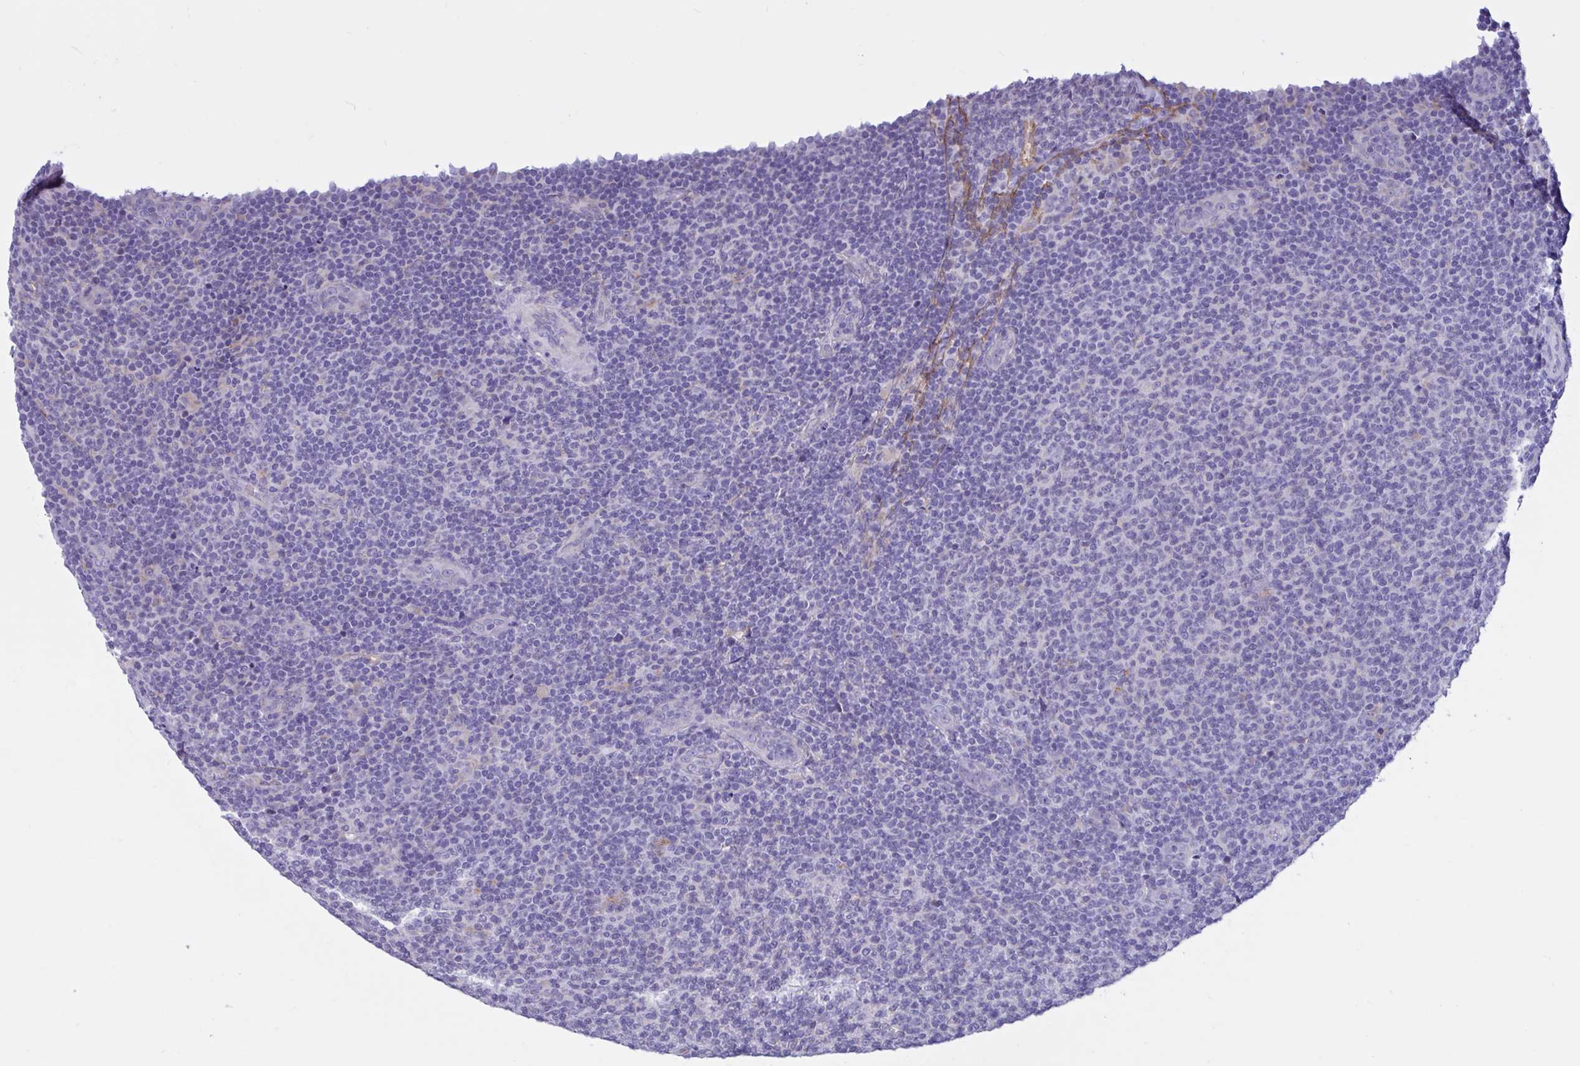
{"staining": {"intensity": "negative", "quantity": "none", "location": "none"}, "tissue": "lymphoma", "cell_type": "Tumor cells", "image_type": "cancer", "snomed": [{"axis": "morphology", "description": "Malignant lymphoma, non-Hodgkin's type, Low grade"}, {"axis": "topography", "description": "Lymph node"}], "caption": "The micrograph shows no significant expression in tumor cells of malignant lymphoma, non-Hodgkin's type (low-grade).", "gene": "RPL22L1", "patient": {"sex": "male", "age": 66}}